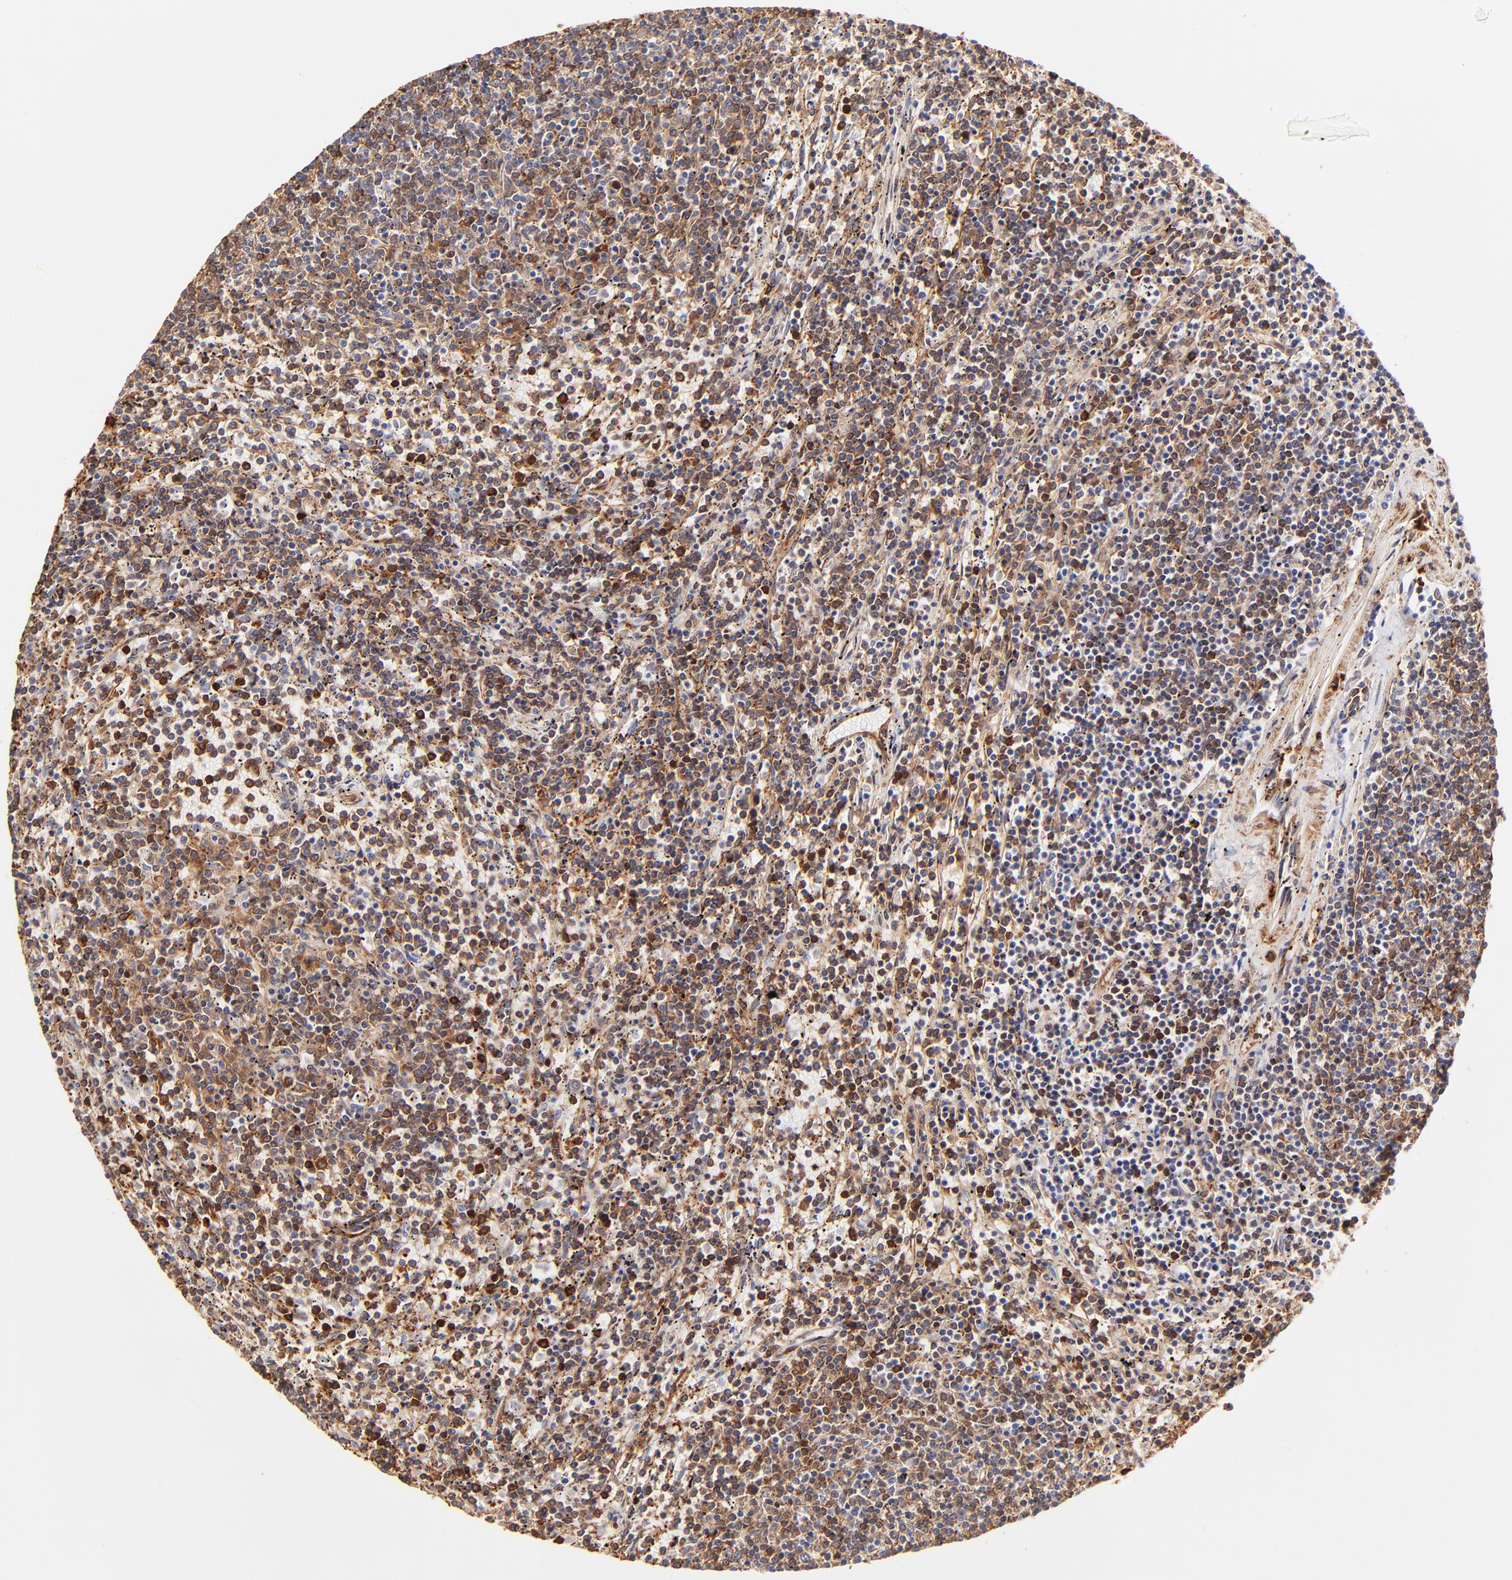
{"staining": {"intensity": "moderate", "quantity": ">75%", "location": "cytoplasmic/membranous"}, "tissue": "lymphoma", "cell_type": "Tumor cells", "image_type": "cancer", "snomed": [{"axis": "morphology", "description": "Malignant lymphoma, non-Hodgkin's type, Low grade"}, {"axis": "topography", "description": "Spleen"}], "caption": "Immunohistochemical staining of human lymphoma exhibits medium levels of moderate cytoplasmic/membranous staining in about >75% of tumor cells. The staining was performed using DAB (3,3'-diaminobenzidine) to visualize the protein expression in brown, while the nuclei were stained in blue with hematoxylin (Magnification: 20x).", "gene": "FLNA", "patient": {"sex": "female", "age": 50}}